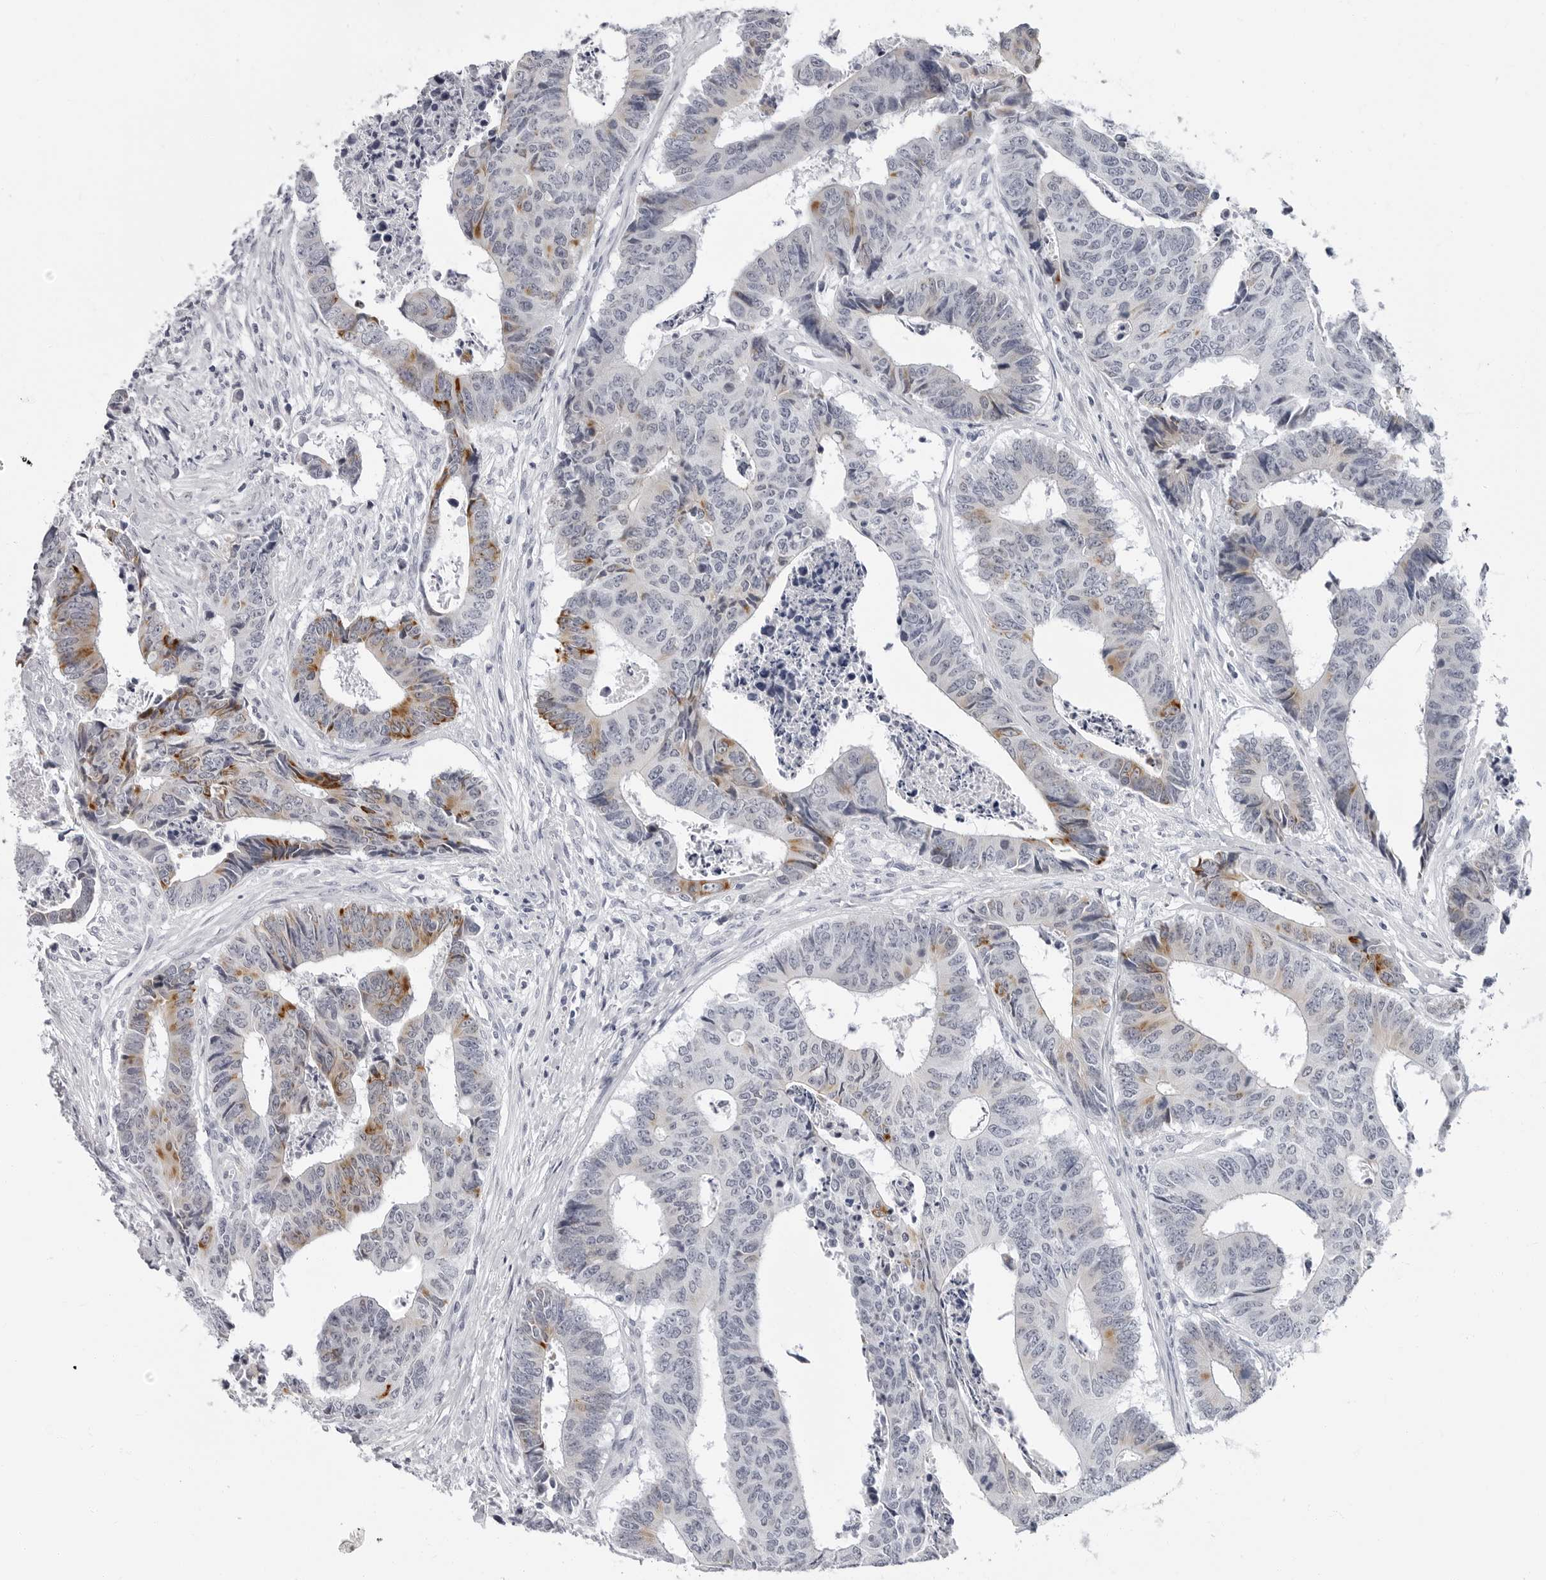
{"staining": {"intensity": "moderate", "quantity": "25%-75%", "location": "cytoplasmic/membranous"}, "tissue": "colorectal cancer", "cell_type": "Tumor cells", "image_type": "cancer", "snomed": [{"axis": "morphology", "description": "Adenocarcinoma, NOS"}, {"axis": "topography", "description": "Rectum"}], "caption": "IHC image of human colorectal cancer stained for a protein (brown), which displays medium levels of moderate cytoplasmic/membranous positivity in approximately 25%-75% of tumor cells.", "gene": "ERICH3", "patient": {"sex": "male", "age": 84}}